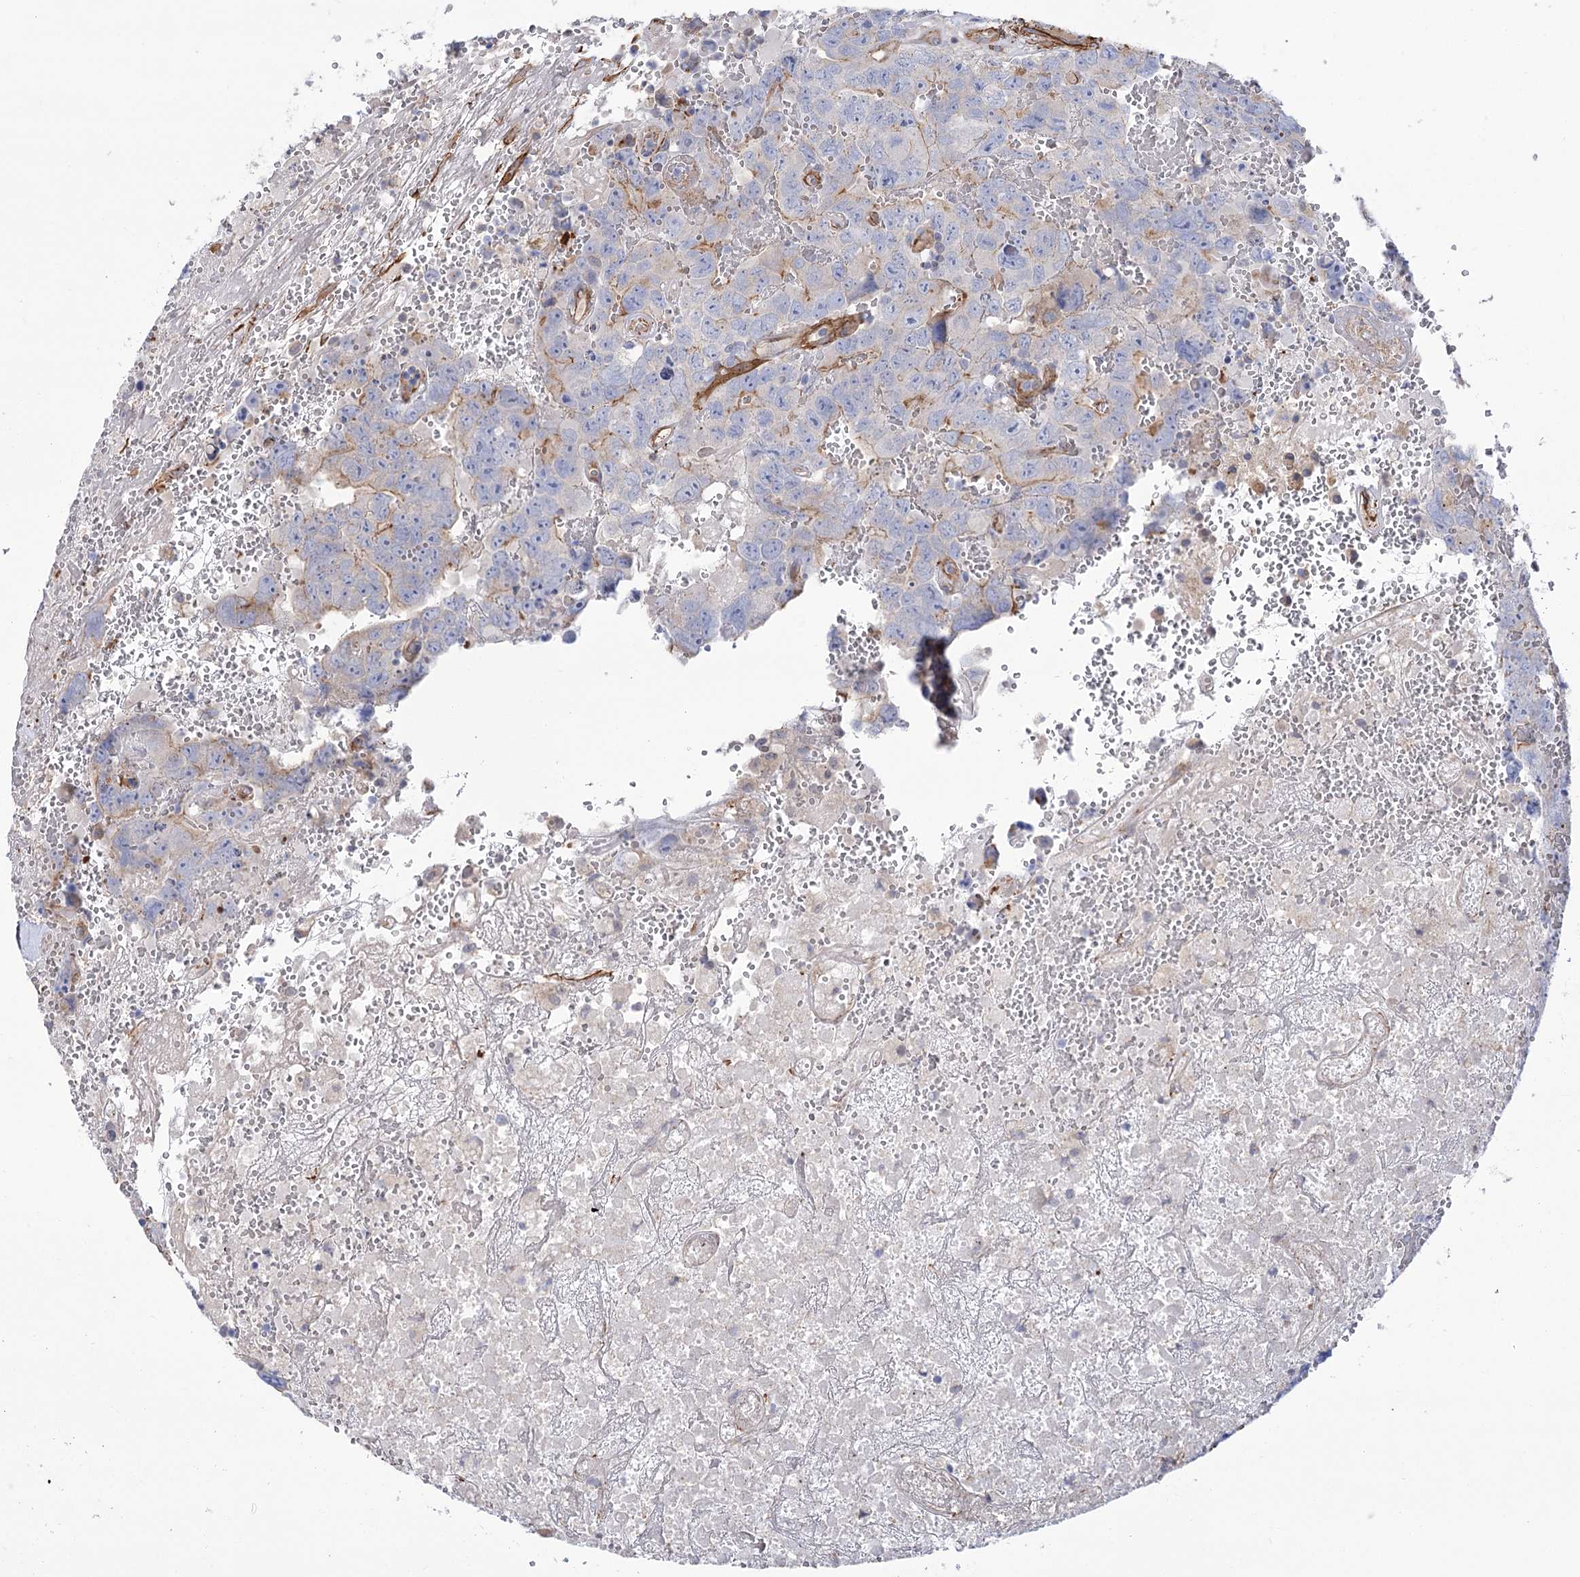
{"staining": {"intensity": "negative", "quantity": "none", "location": "none"}, "tissue": "testis cancer", "cell_type": "Tumor cells", "image_type": "cancer", "snomed": [{"axis": "morphology", "description": "Carcinoma, Embryonal, NOS"}, {"axis": "topography", "description": "Testis"}], "caption": "An IHC micrograph of embryonal carcinoma (testis) is shown. There is no staining in tumor cells of embryonal carcinoma (testis). (Stains: DAB IHC with hematoxylin counter stain, Microscopy: brightfield microscopy at high magnification).", "gene": "WASHC3", "patient": {"sex": "male", "age": 45}}